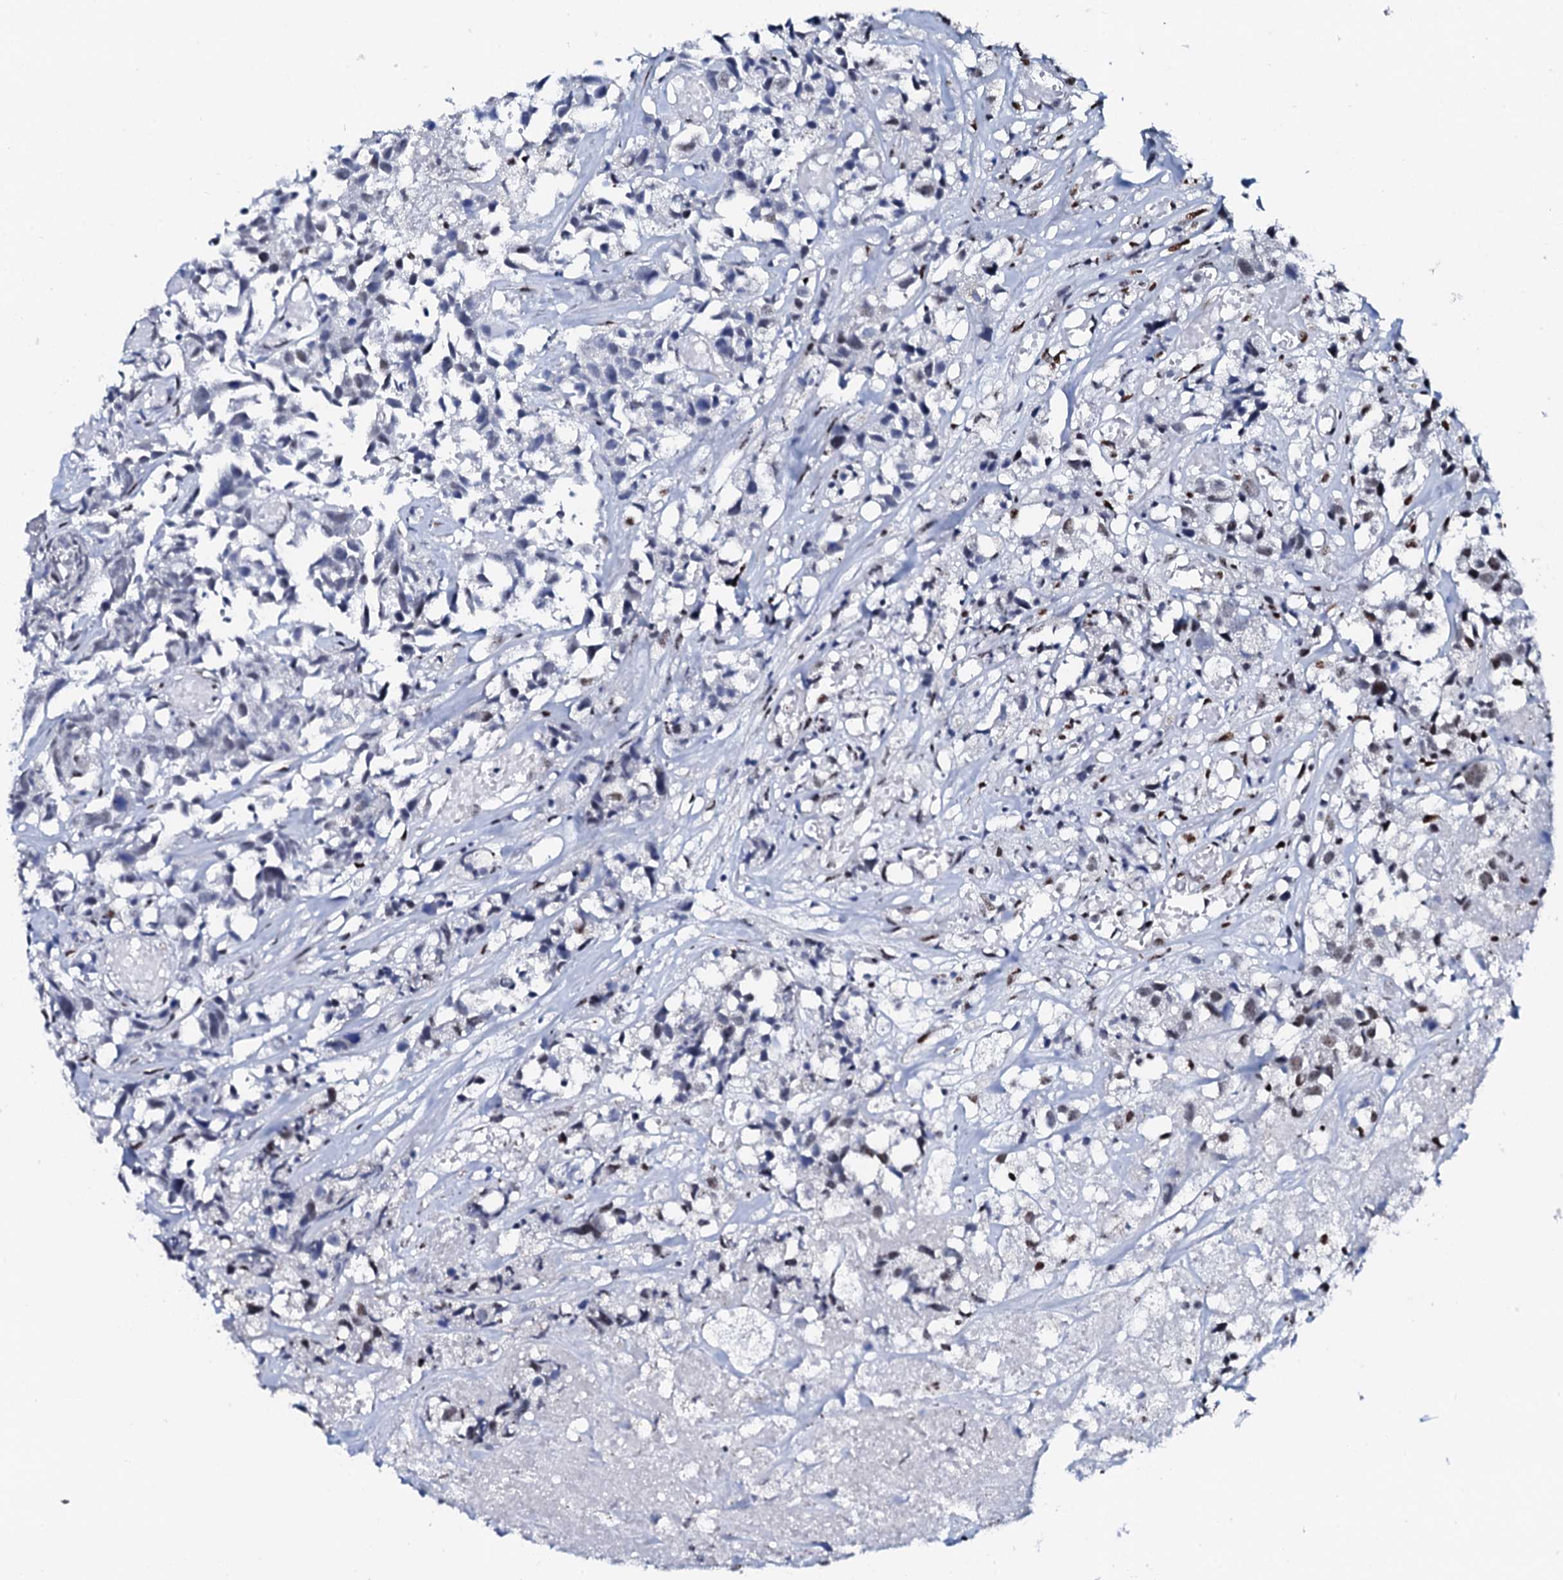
{"staining": {"intensity": "weak", "quantity": "<25%", "location": "nuclear"}, "tissue": "urothelial cancer", "cell_type": "Tumor cells", "image_type": "cancer", "snomed": [{"axis": "morphology", "description": "Urothelial carcinoma, High grade"}, {"axis": "topography", "description": "Urinary bladder"}], "caption": "A high-resolution micrograph shows IHC staining of urothelial carcinoma (high-grade), which displays no significant expression in tumor cells.", "gene": "NKAPD1", "patient": {"sex": "female", "age": 75}}